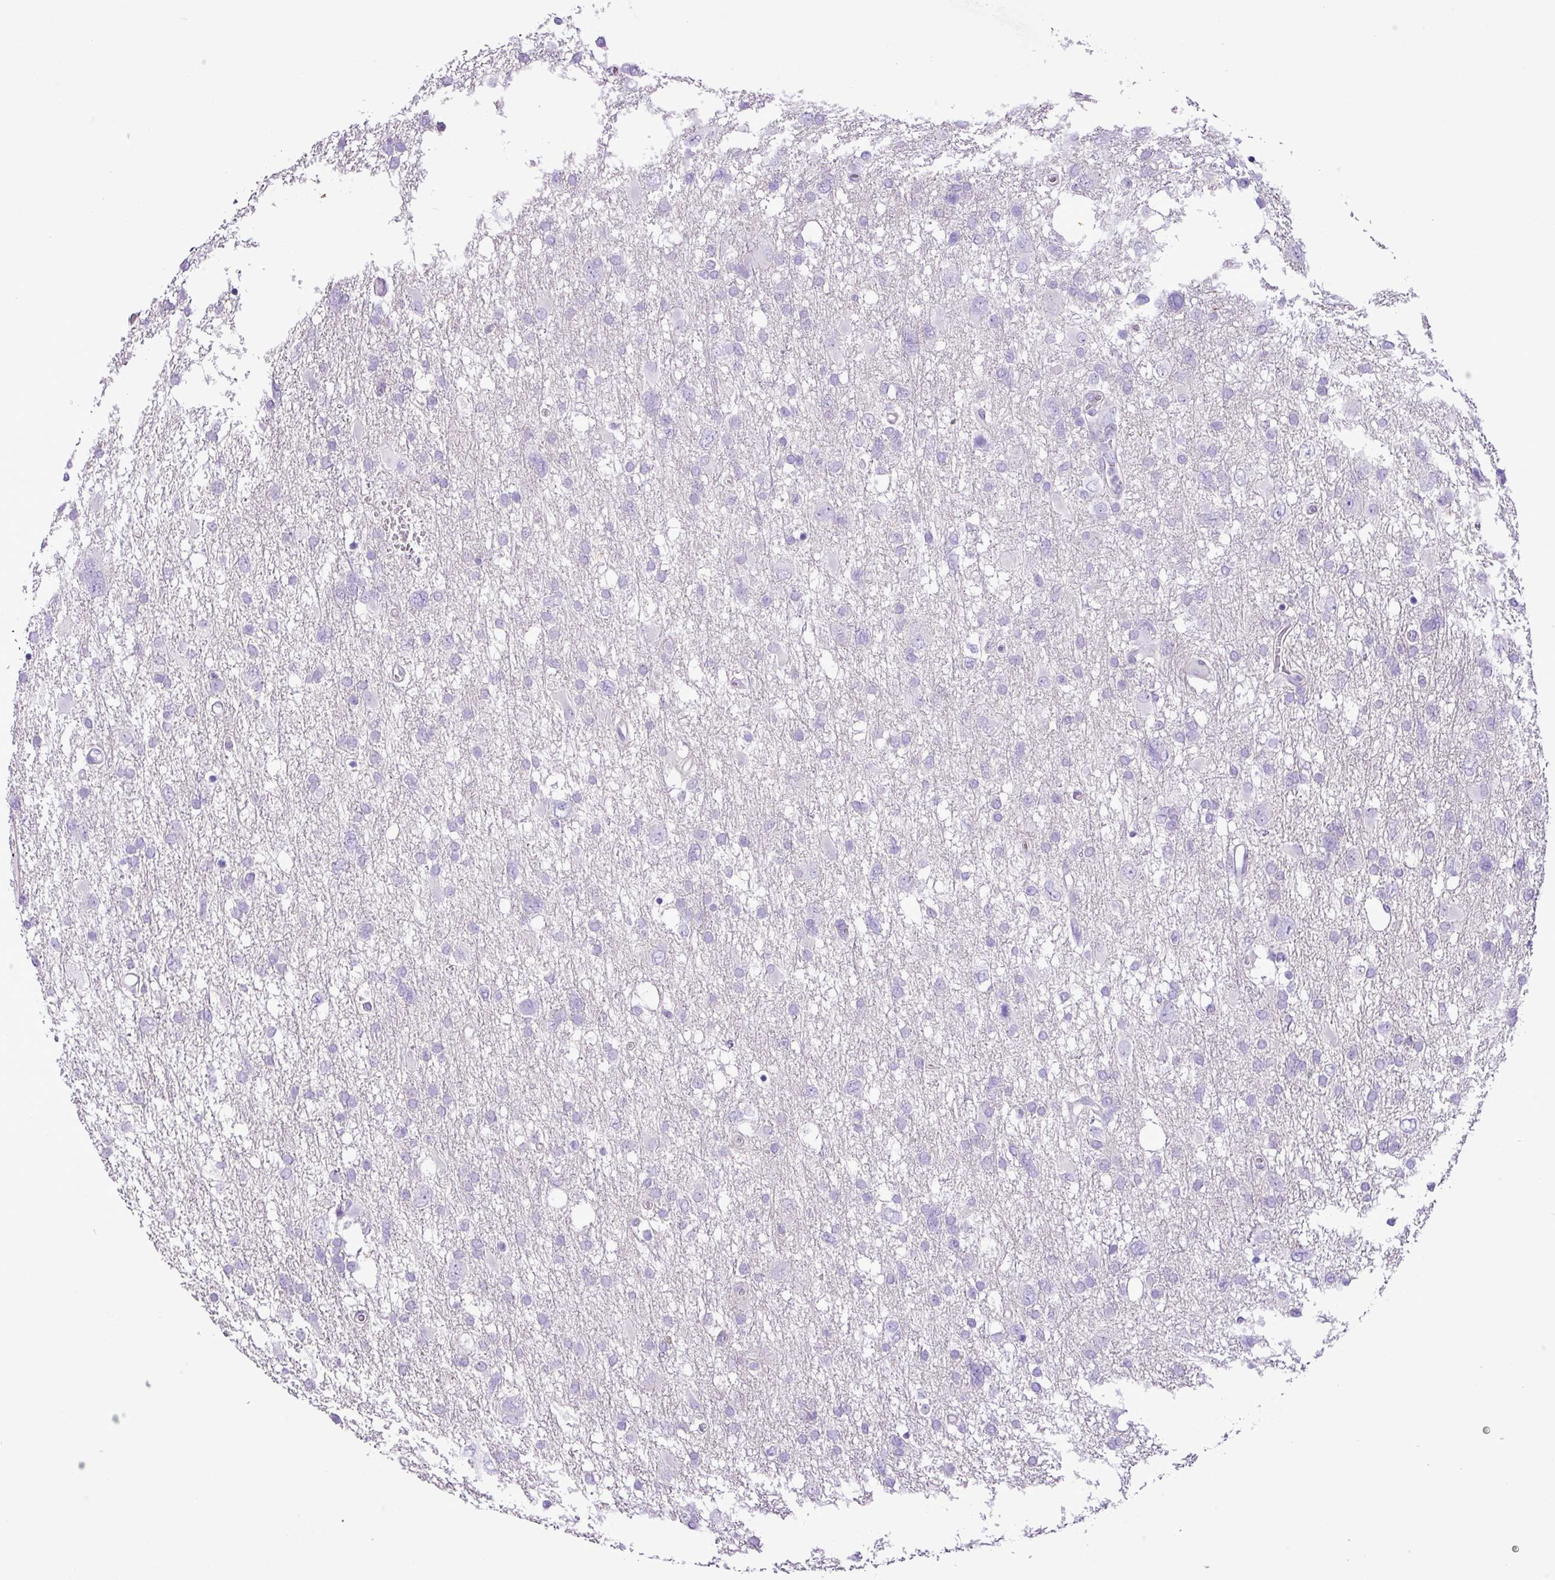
{"staining": {"intensity": "negative", "quantity": "none", "location": "none"}, "tissue": "glioma", "cell_type": "Tumor cells", "image_type": "cancer", "snomed": [{"axis": "morphology", "description": "Glioma, malignant, High grade"}, {"axis": "topography", "description": "Brain"}], "caption": "Immunohistochemical staining of high-grade glioma (malignant) exhibits no significant staining in tumor cells. The staining is performed using DAB brown chromogen with nuclei counter-stained in using hematoxylin.", "gene": "ZNF334", "patient": {"sex": "male", "age": 61}}